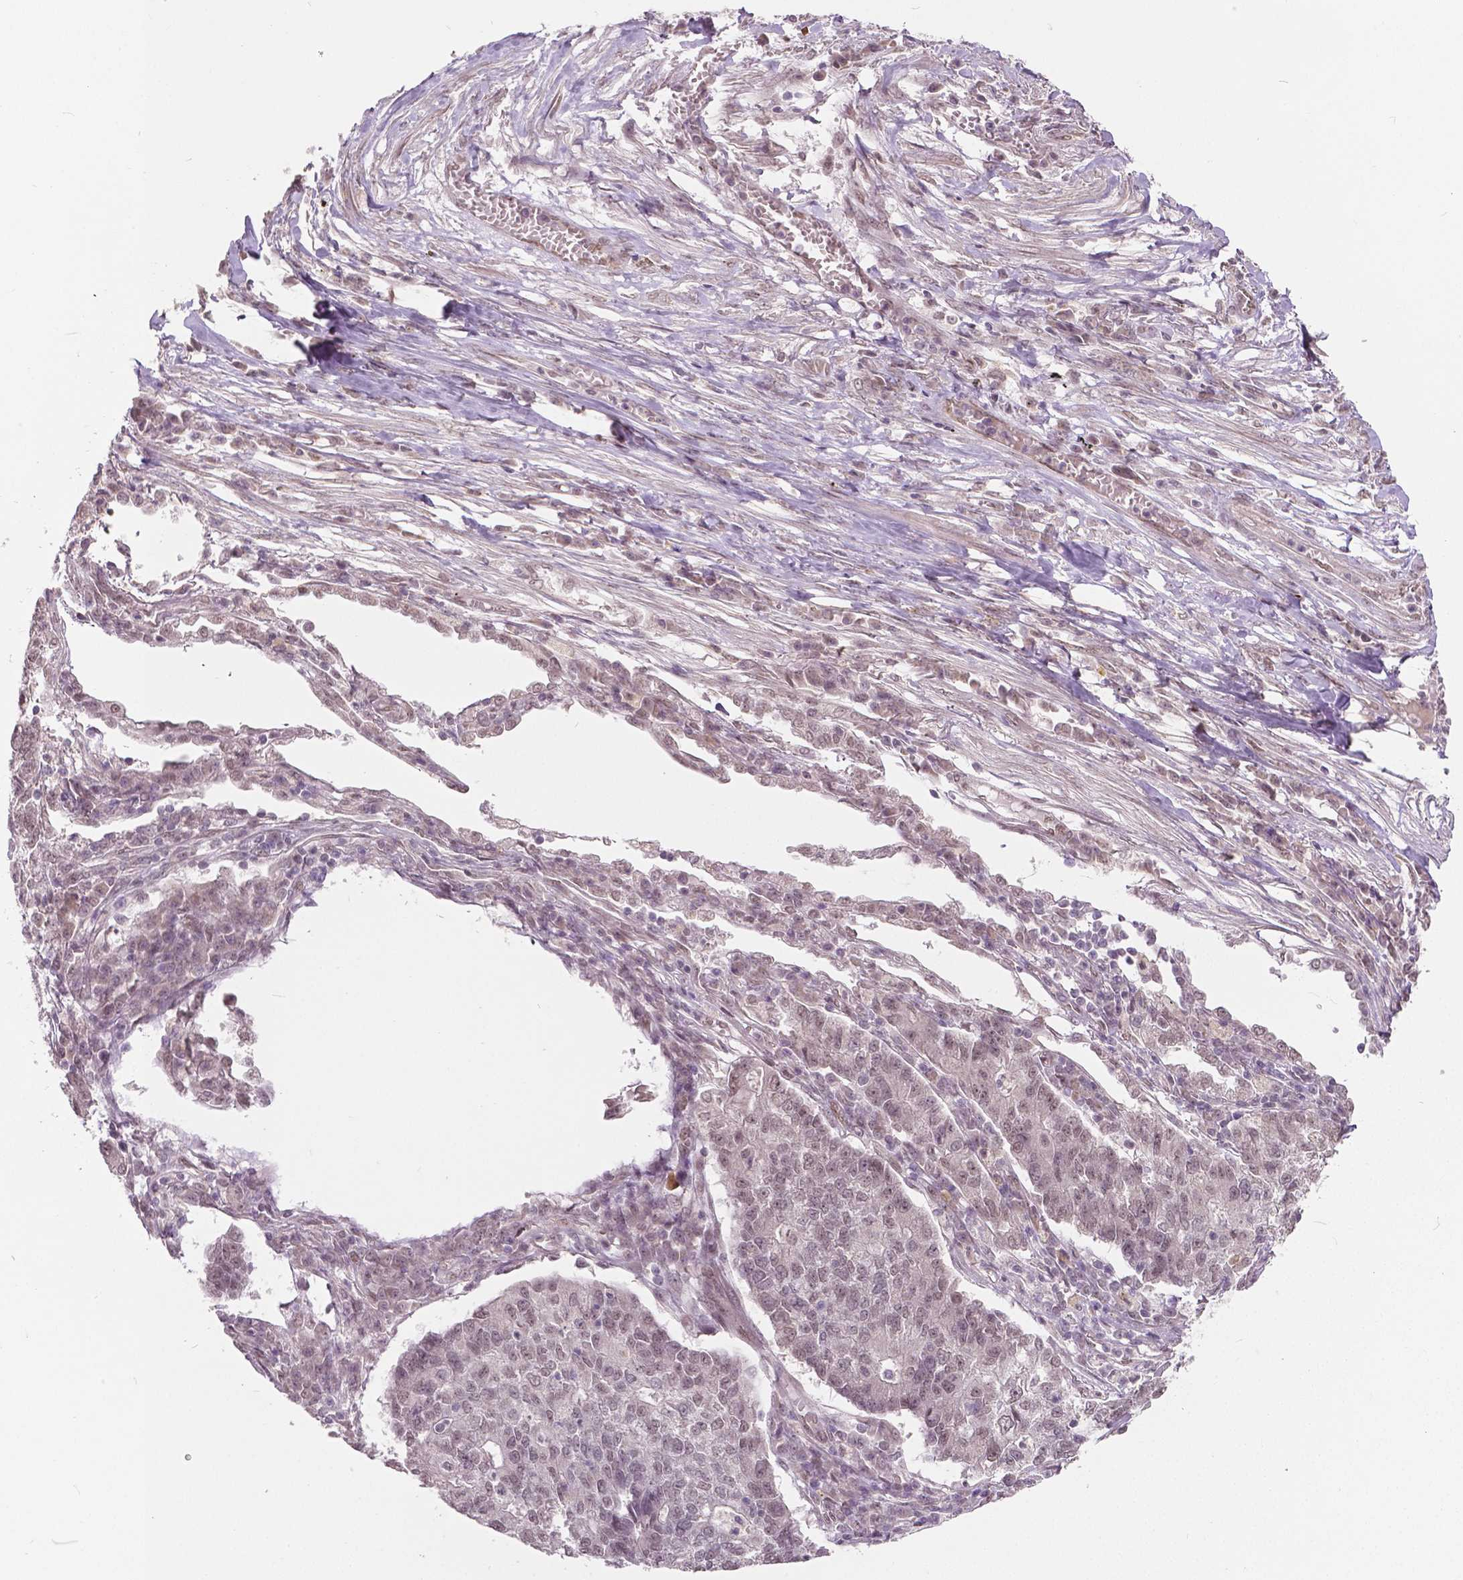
{"staining": {"intensity": "weak", "quantity": "25%-75%", "location": "nuclear"}, "tissue": "lung cancer", "cell_type": "Tumor cells", "image_type": "cancer", "snomed": [{"axis": "morphology", "description": "Adenocarcinoma, NOS"}, {"axis": "topography", "description": "Lung"}], "caption": "High-power microscopy captured an immunohistochemistry (IHC) photomicrograph of lung cancer, revealing weak nuclear positivity in about 25%-75% of tumor cells. The protein is shown in brown color, while the nuclei are stained blue.", "gene": "HMBOX1", "patient": {"sex": "male", "age": 57}}